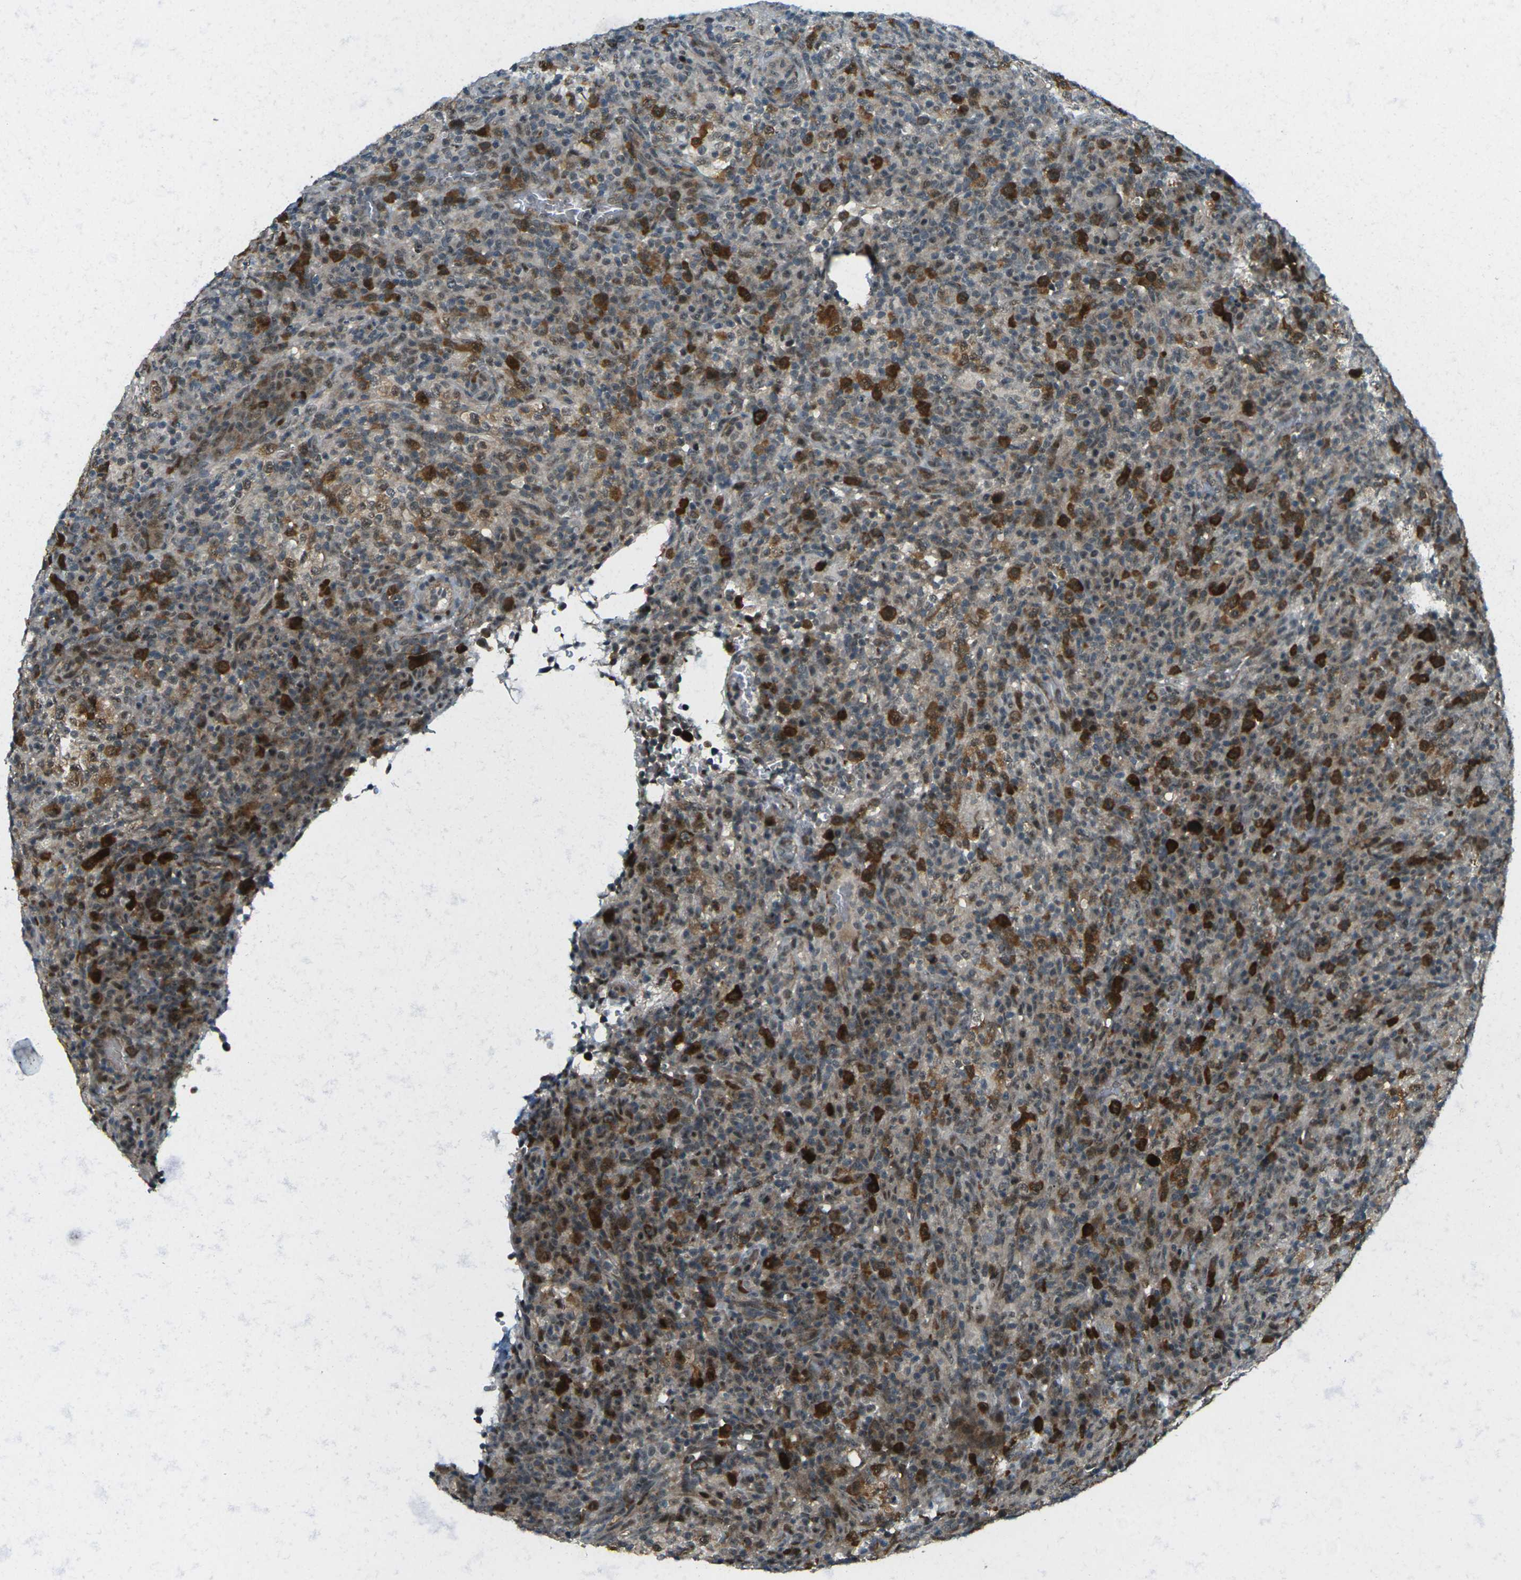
{"staining": {"intensity": "strong", "quantity": "25%-75%", "location": "cytoplasmic/membranous"}, "tissue": "lymphoma", "cell_type": "Tumor cells", "image_type": "cancer", "snomed": [{"axis": "morphology", "description": "Malignant lymphoma, non-Hodgkin's type, High grade"}, {"axis": "topography", "description": "Lymph node"}], "caption": "A histopathology image of lymphoma stained for a protein shows strong cytoplasmic/membranous brown staining in tumor cells.", "gene": "UBE2S", "patient": {"sex": "female", "age": 76}}